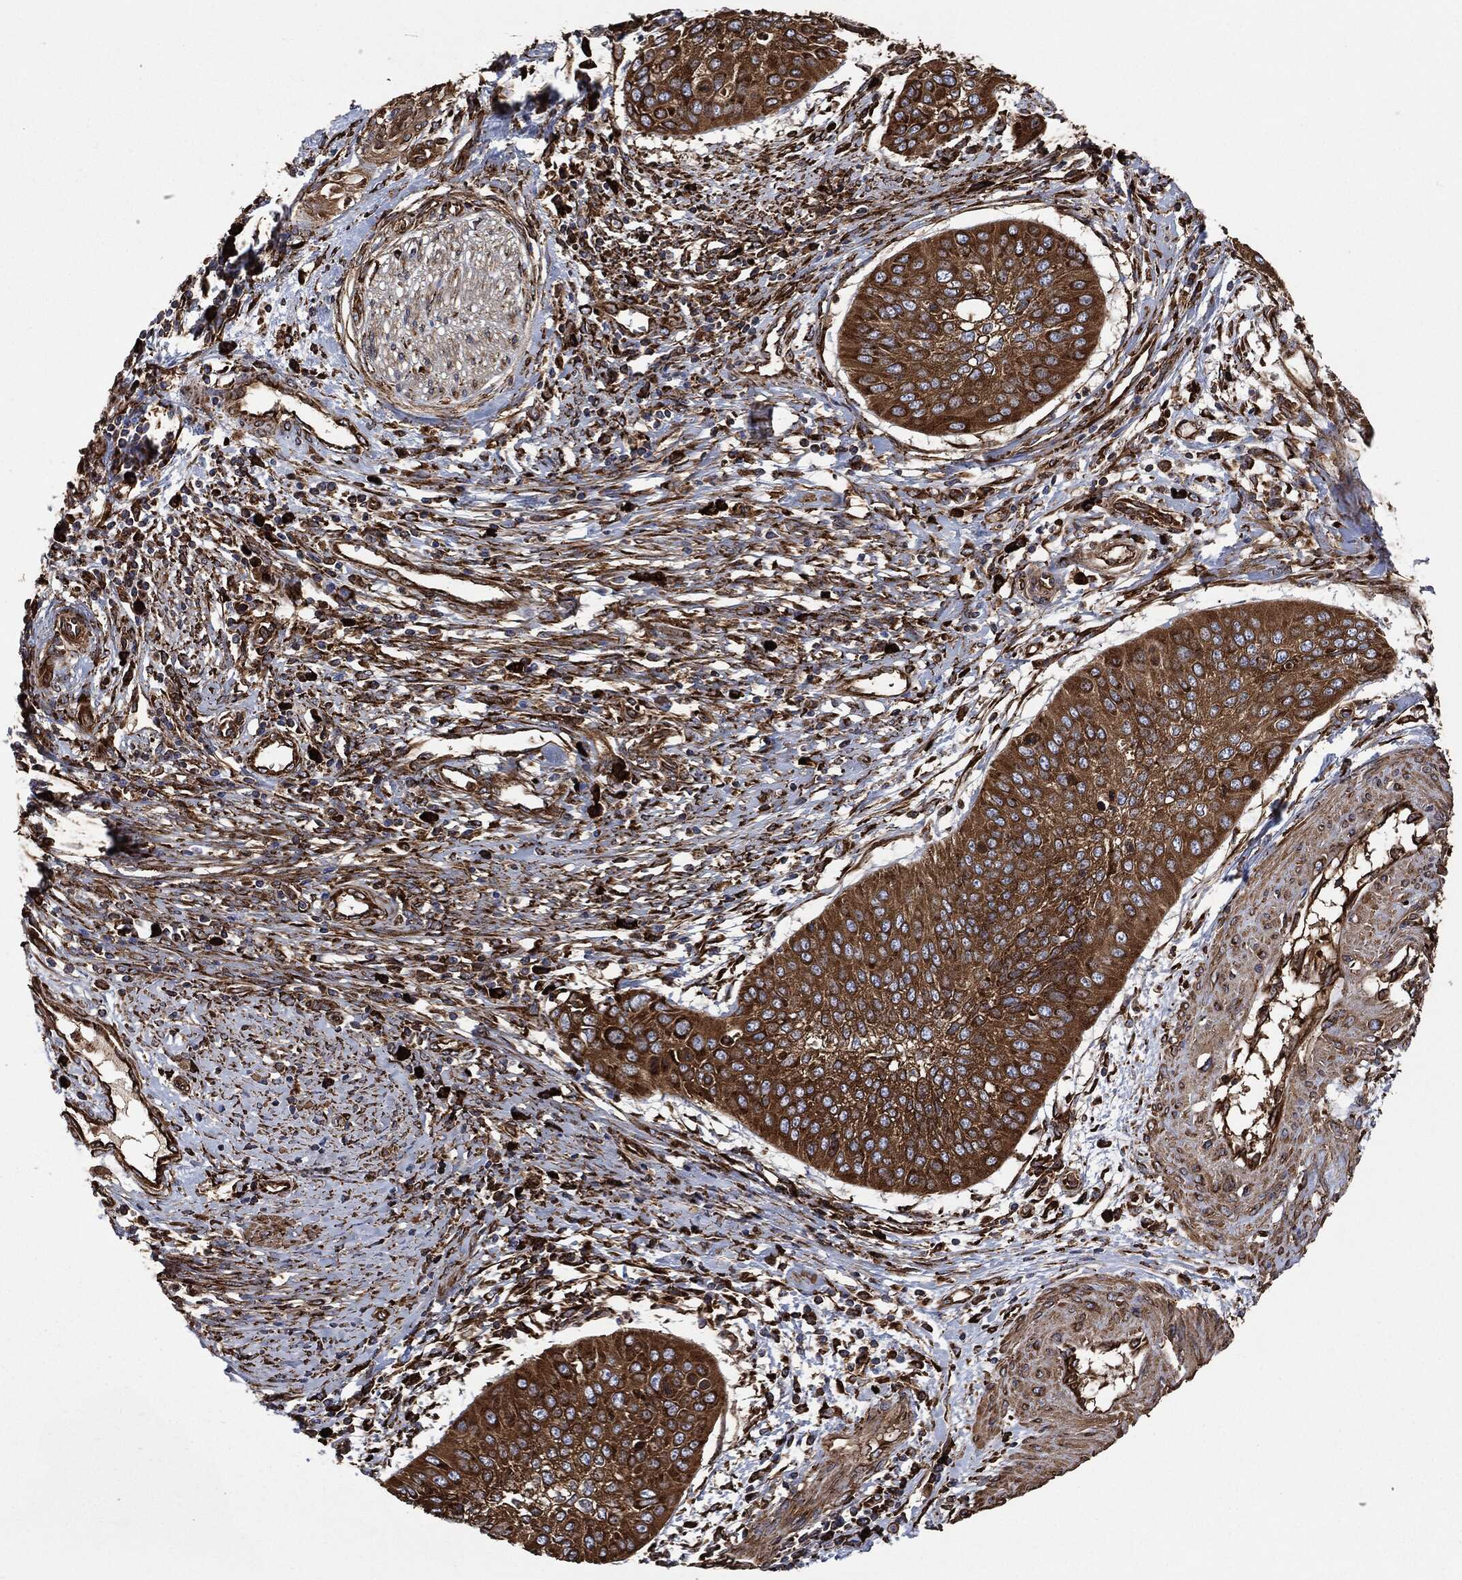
{"staining": {"intensity": "strong", "quantity": ">75%", "location": "cytoplasmic/membranous"}, "tissue": "cervical cancer", "cell_type": "Tumor cells", "image_type": "cancer", "snomed": [{"axis": "morphology", "description": "Normal tissue, NOS"}, {"axis": "morphology", "description": "Squamous cell carcinoma, NOS"}, {"axis": "topography", "description": "Cervix"}], "caption": "This photomicrograph demonstrates IHC staining of human cervical cancer (squamous cell carcinoma), with high strong cytoplasmic/membranous positivity in about >75% of tumor cells.", "gene": "AMFR", "patient": {"sex": "female", "age": 39}}